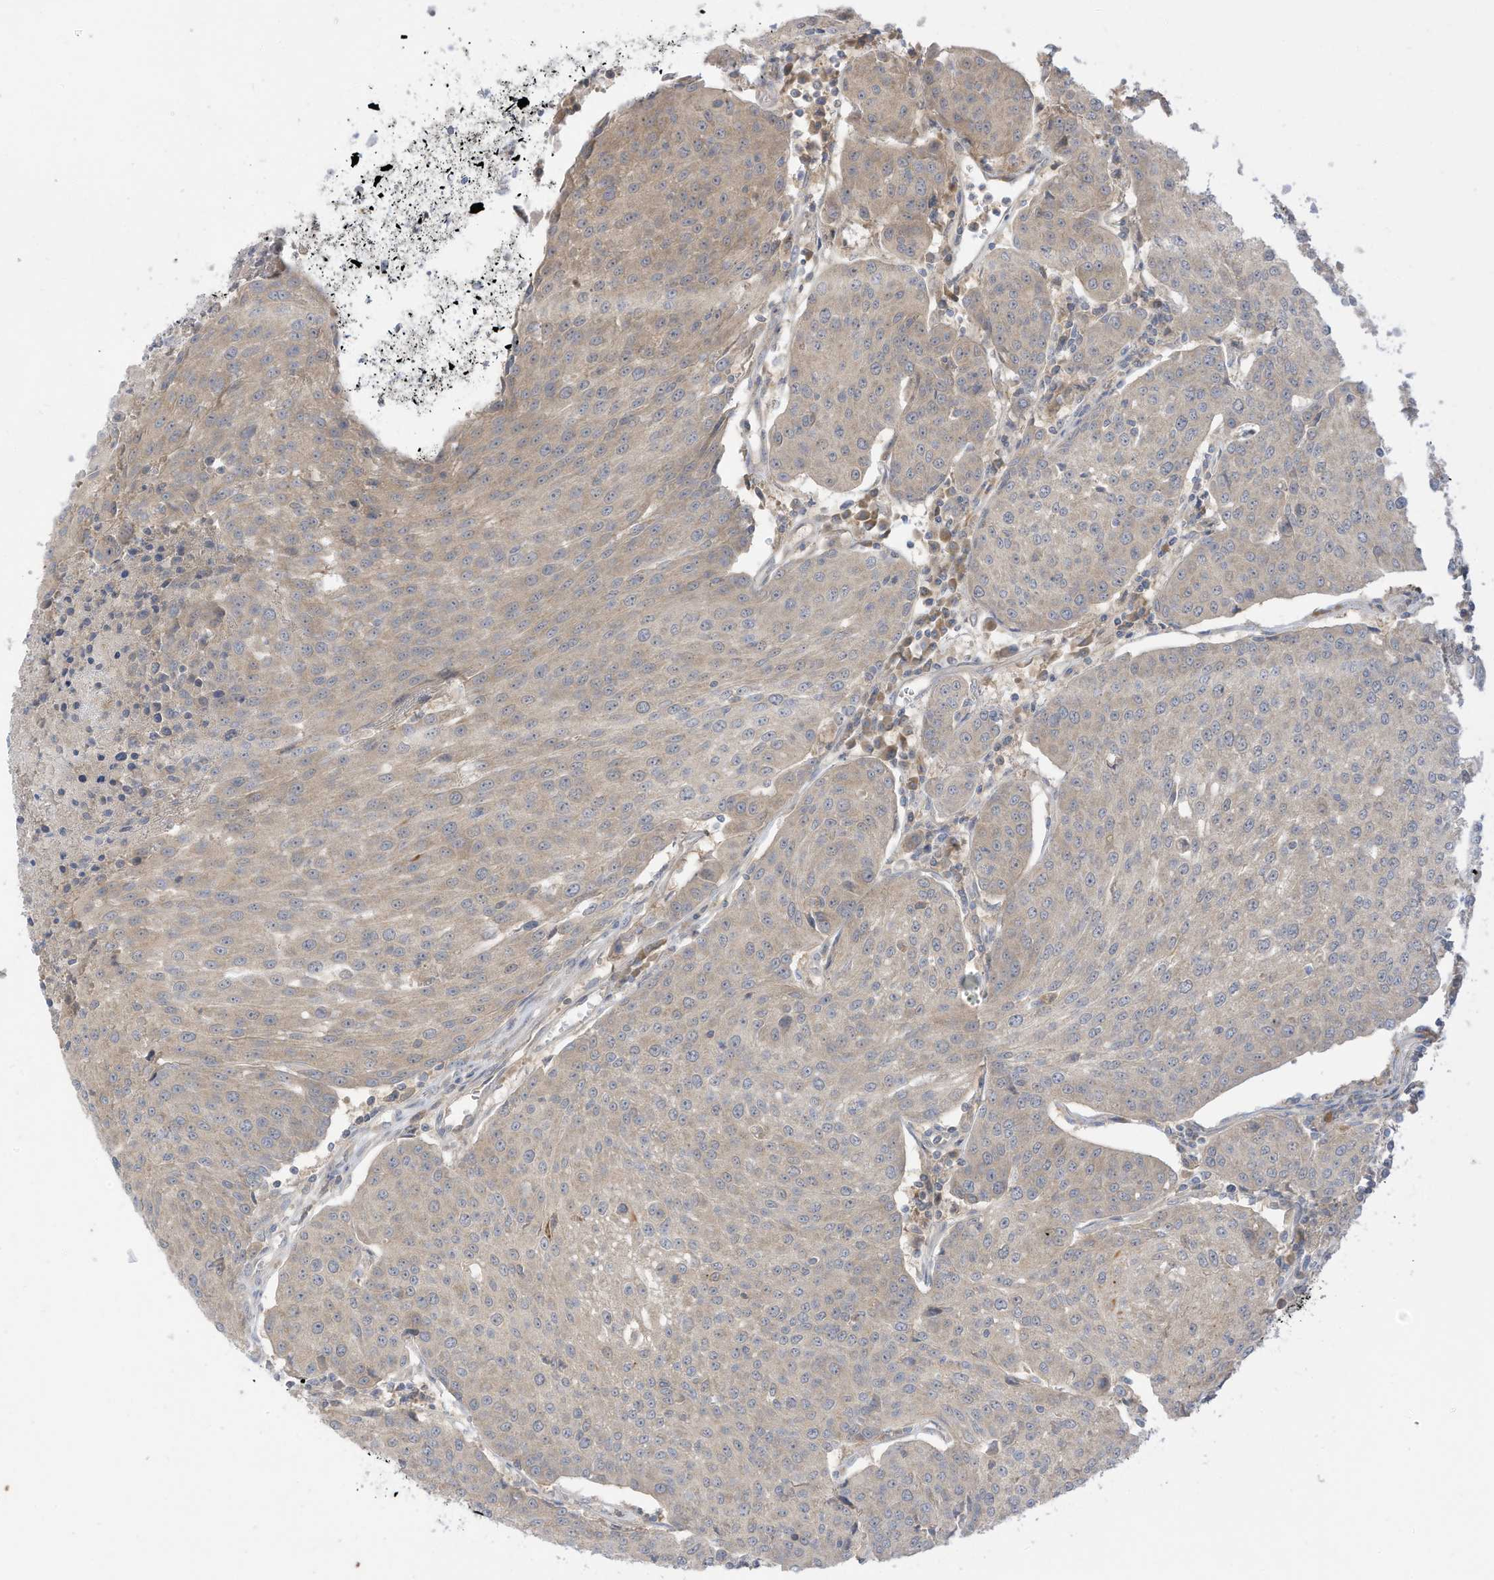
{"staining": {"intensity": "weak", "quantity": "<25%", "location": "cytoplasmic/membranous"}, "tissue": "urothelial cancer", "cell_type": "Tumor cells", "image_type": "cancer", "snomed": [{"axis": "morphology", "description": "Urothelial carcinoma, High grade"}, {"axis": "topography", "description": "Urinary bladder"}], "caption": "A micrograph of human urothelial cancer is negative for staining in tumor cells.", "gene": "LRRN2", "patient": {"sex": "female", "age": 85}}